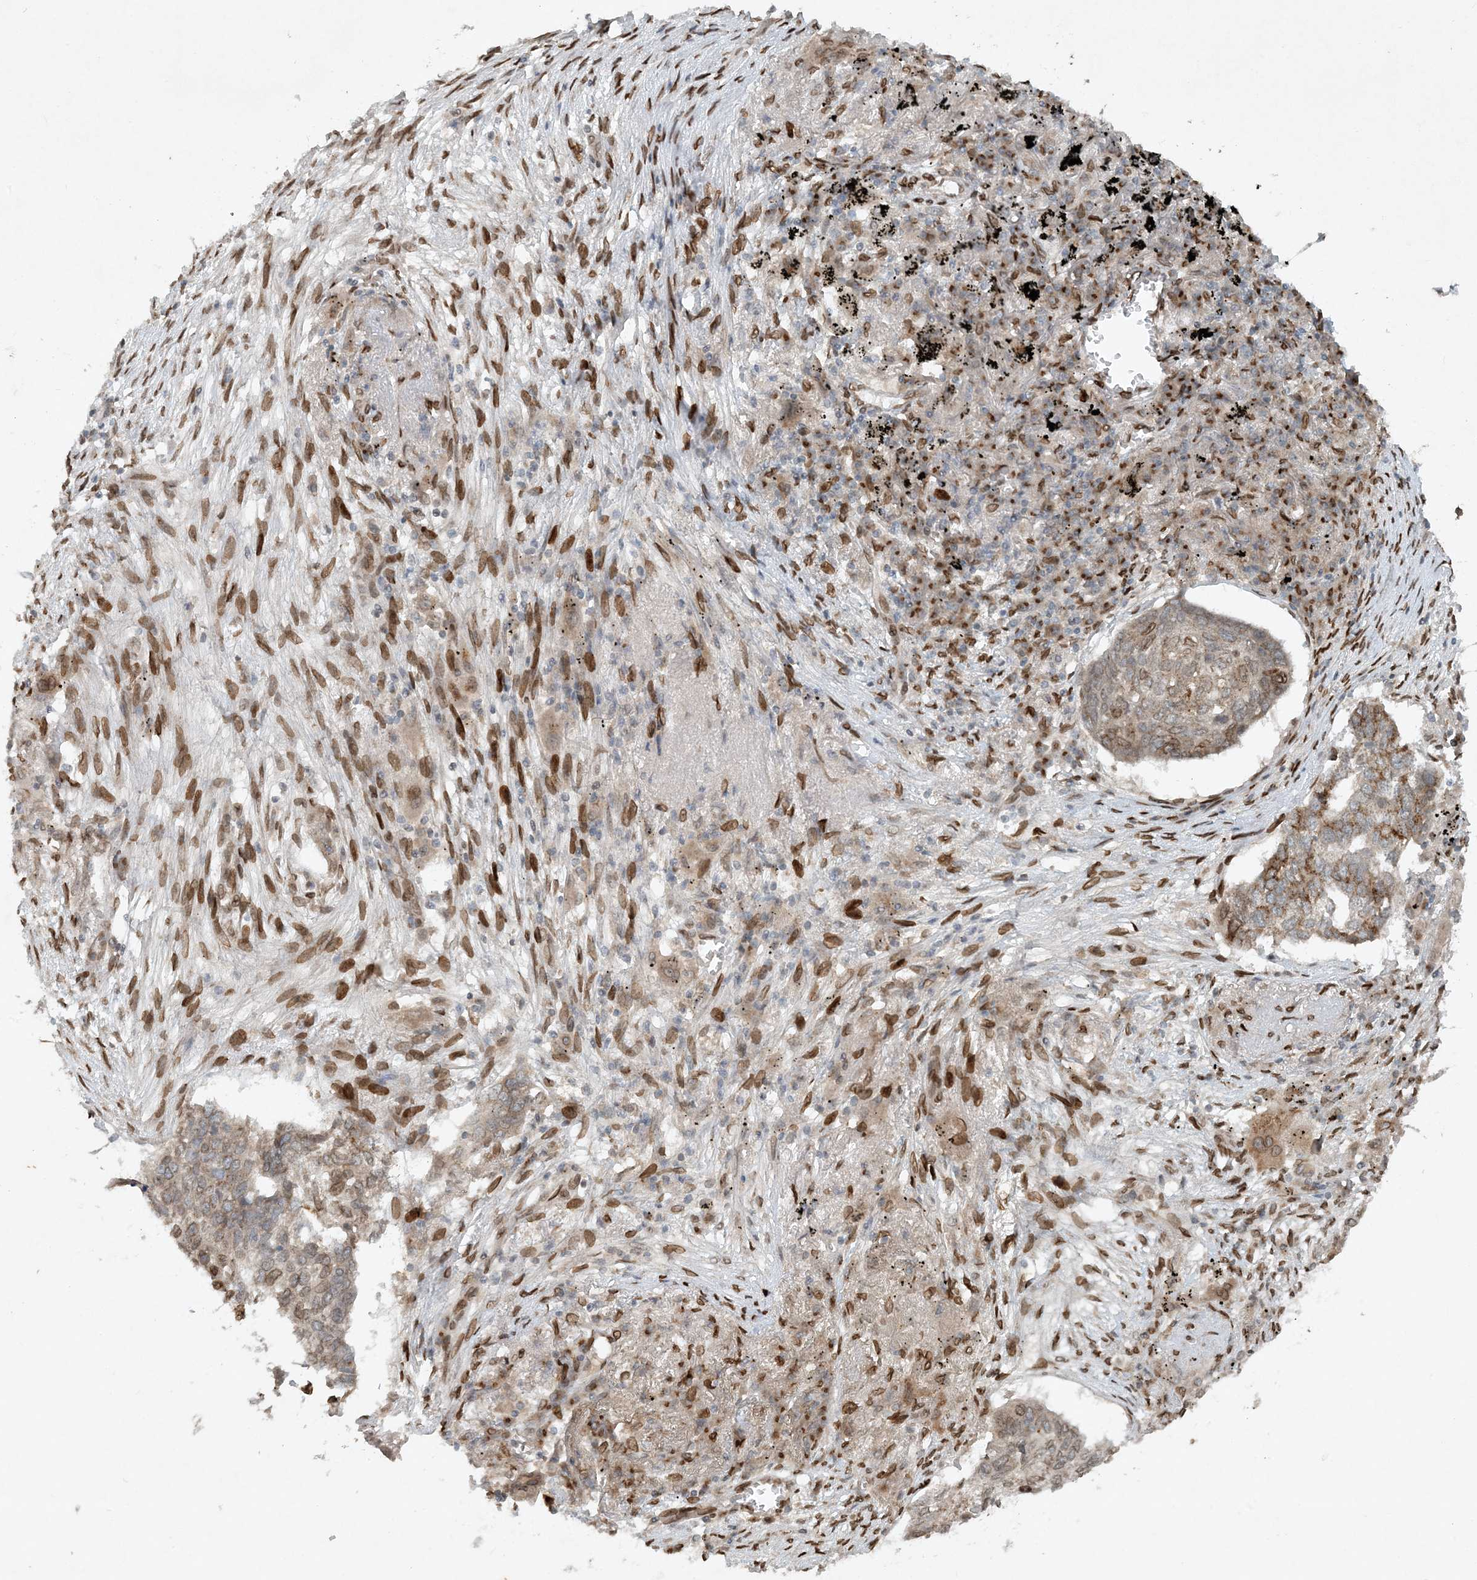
{"staining": {"intensity": "moderate", "quantity": "<25%", "location": "cytoplasmic/membranous,nuclear"}, "tissue": "lung cancer", "cell_type": "Tumor cells", "image_type": "cancer", "snomed": [{"axis": "morphology", "description": "Squamous cell carcinoma, NOS"}, {"axis": "topography", "description": "Lung"}], "caption": "A brown stain shows moderate cytoplasmic/membranous and nuclear staining of a protein in squamous cell carcinoma (lung) tumor cells. The protein is stained brown, and the nuclei are stained in blue (DAB IHC with brightfield microscopy, high magnification).", "gene": "SLC35A2", "patient": {"sex": "female", "age": 63}}